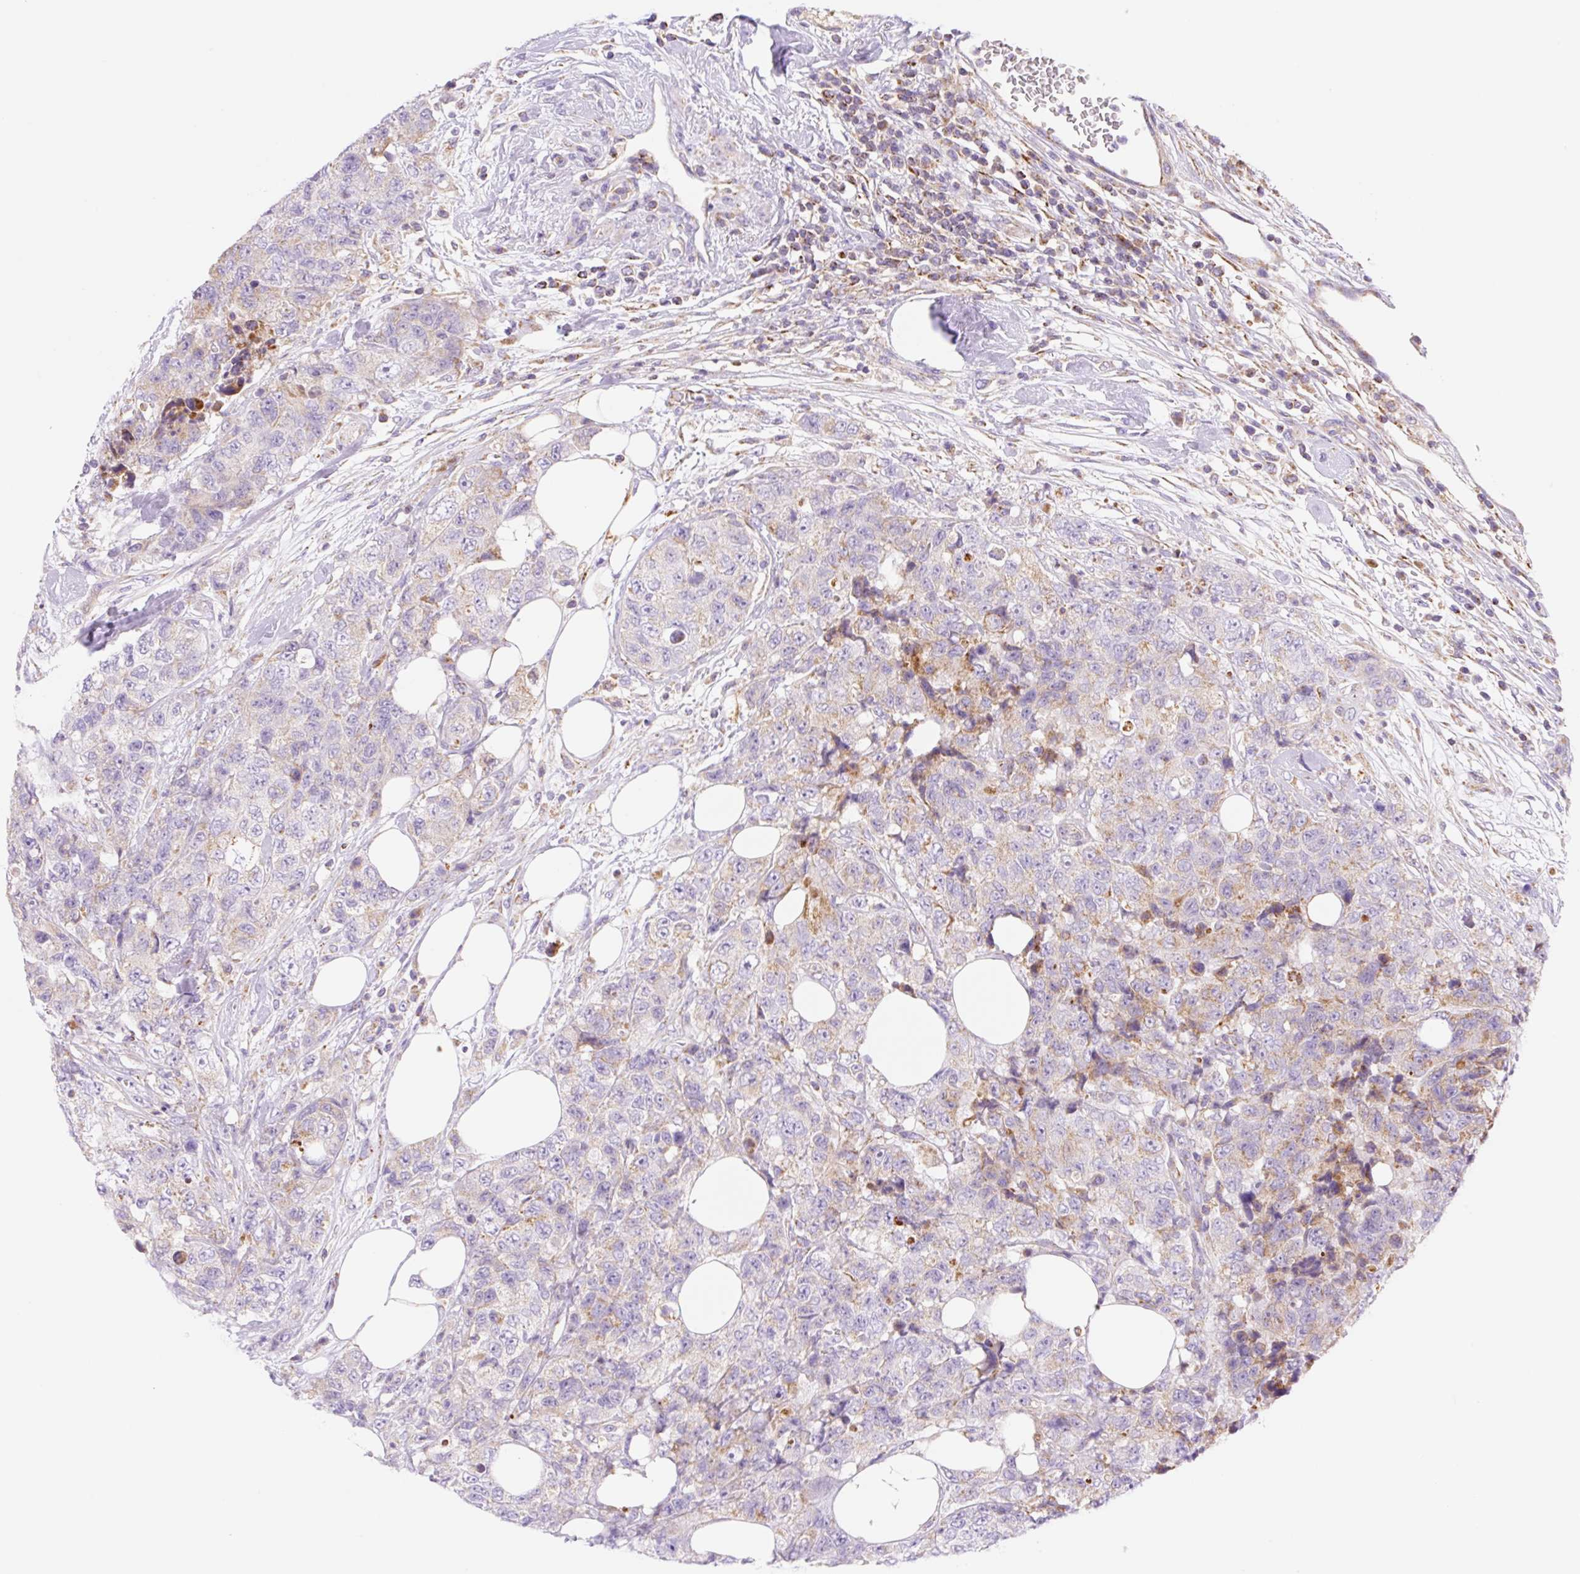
{"staining": {"intensity": "moderate", "quantity": "<25%", "location": "cytoplasmic/membranous"}, "tissue": "urothelial cancer", "cell_type": "Tumor cells", "image_type": "cancer", "snomed": [{"axis": "morphology", "description": "Urothelial carcinoma, High grade"}, {"axis": "topography", "description": "Urinary bladder"}], "caption": "Approximately <25% of tumor cells in urothelial cancer show moderate cytoplasmic/membranous protein staining as visualized by brown immunohistochemical staining.", "gene": "ETNK2", "patient": {"sex": "female", "age": 78}}